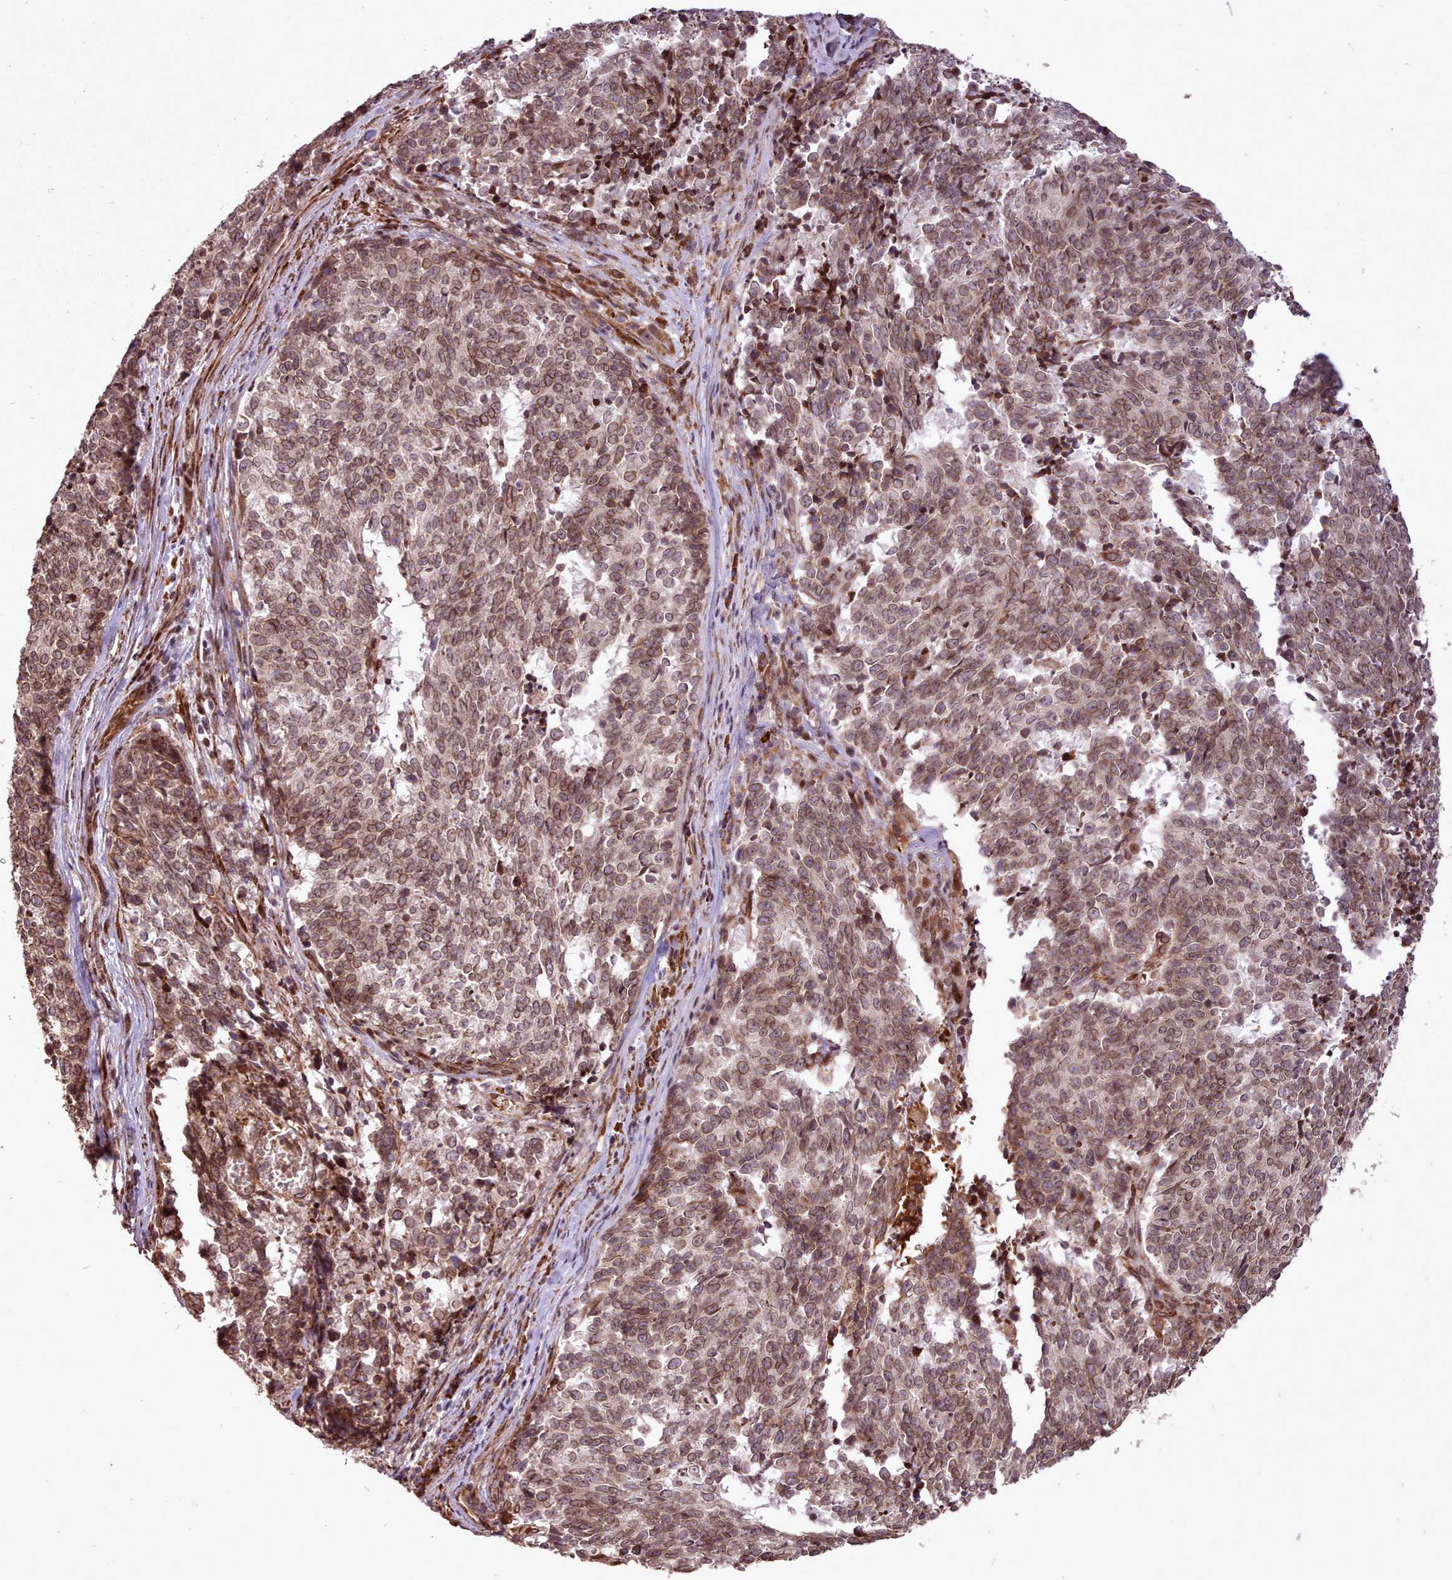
{"staining": {"intensity": "moderate", "quantity": ">75%", "location": "cytoplasmic/membranous,nuclear"}, "tissue": "cervical cancer", "cell_type": "Tumor cells", "image_type": "cancer", "snomed": [{"axis": "morphology", "description": "Squamous cell carcinoma, NOS"}, {"axis": "topography", "description": "Cervix"}], "caption": "The micrograph demonstrates immunohistochemical staining of cervical cancer. There is moderate cytoplasmic/membranous and nuclear expression is identified in about >75% of tumor cells.", "gene": "CABP1", "patient": {"sex": "female", "age": 29}}